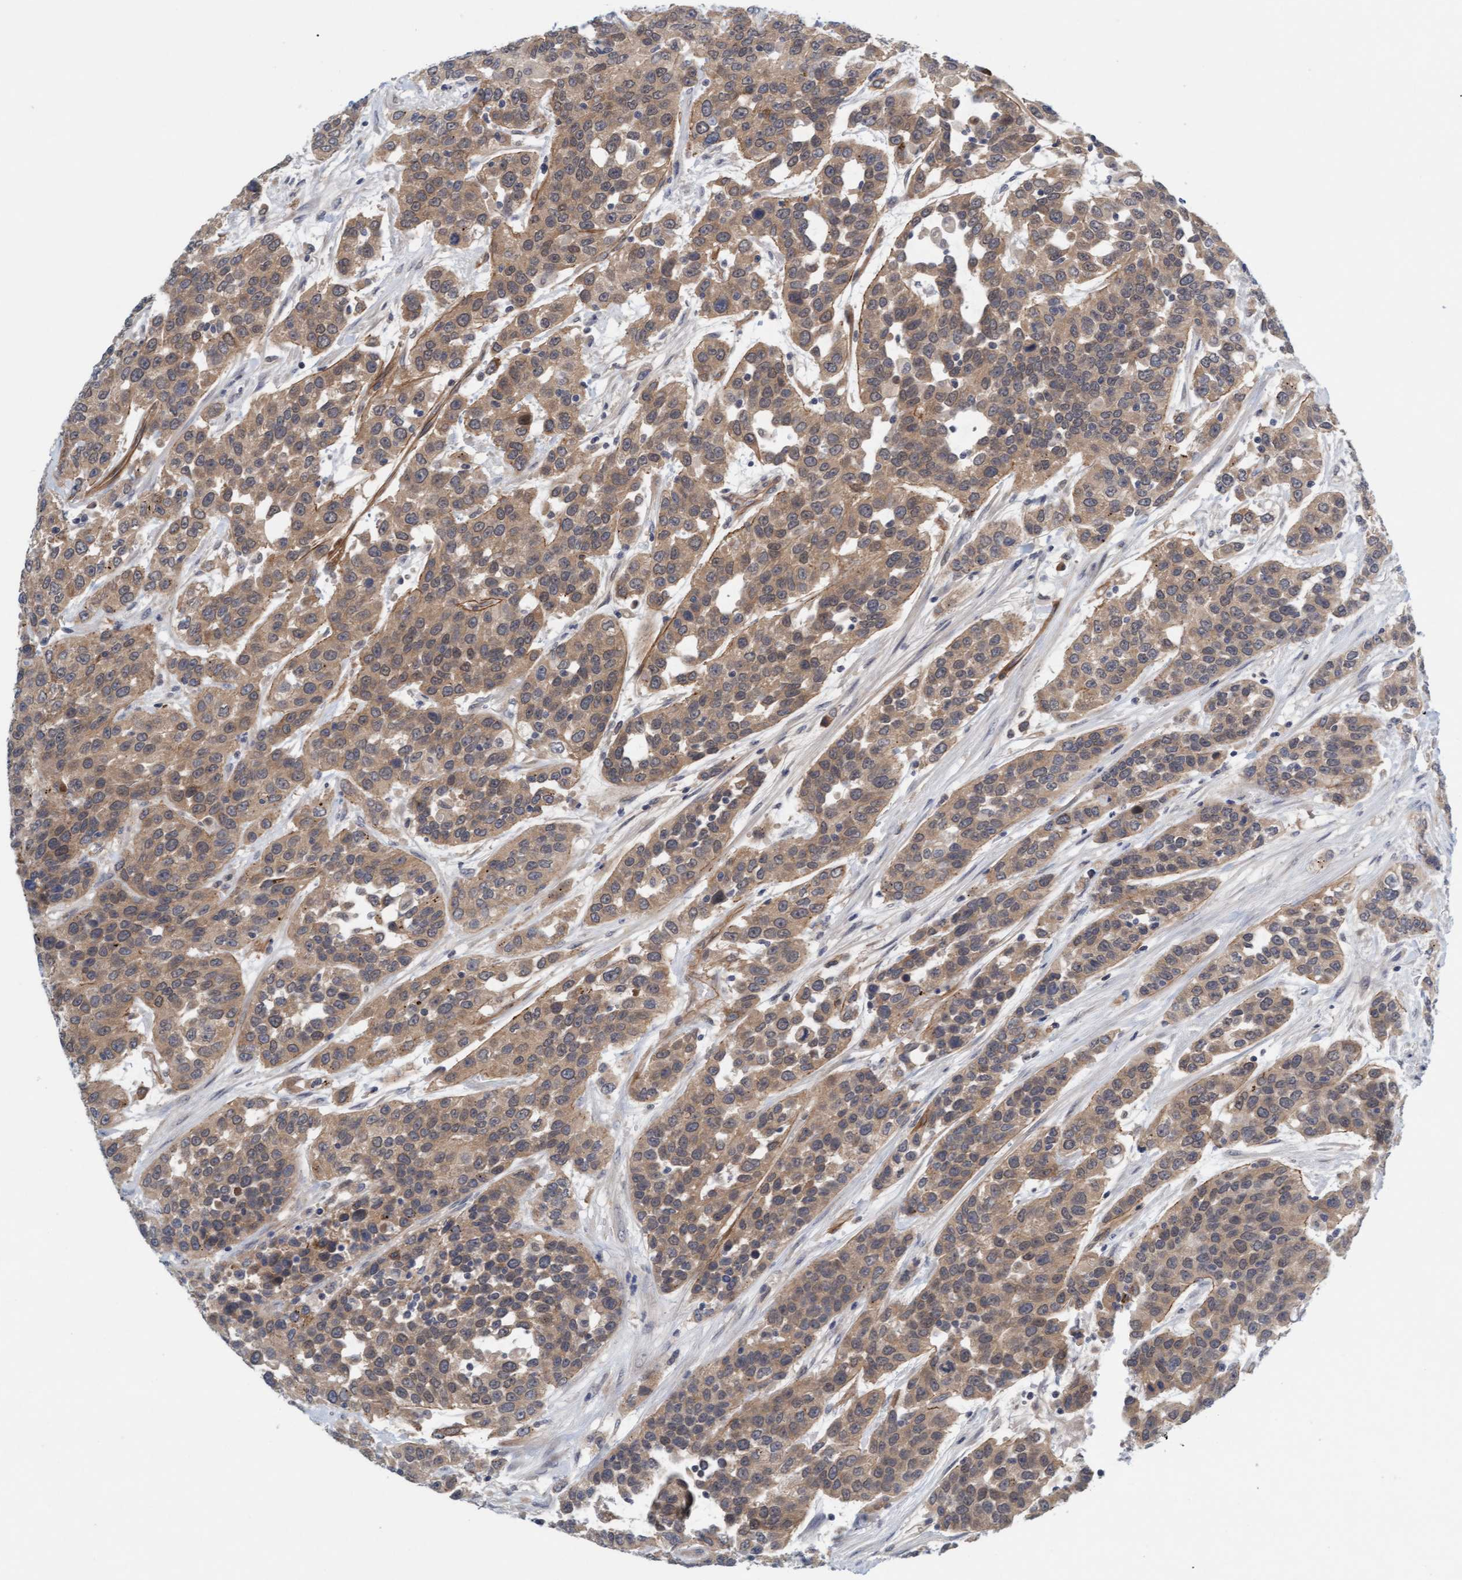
{"staining": {"intensity": "weak", "quantity": ">75%", "location": "cytoplasmic/membranous"}, "tissue": "urothelial cancer", "cell_type": "Tumor cells", "image_type": "cancer", "snomed": [{"axis": "morphology", "description": "Urothelial carcinoma, High grade"}, {"axis": "topography", "description": "Urinary bladder"}], "caption": "High-grade urothelial carcinoma stained with a brown dye displays weak cytoplasmic/membranous positive staining in about >75% of tumor cells.", "gene": "TSTD2", "patient": {"sex": "female", "age": 80}}